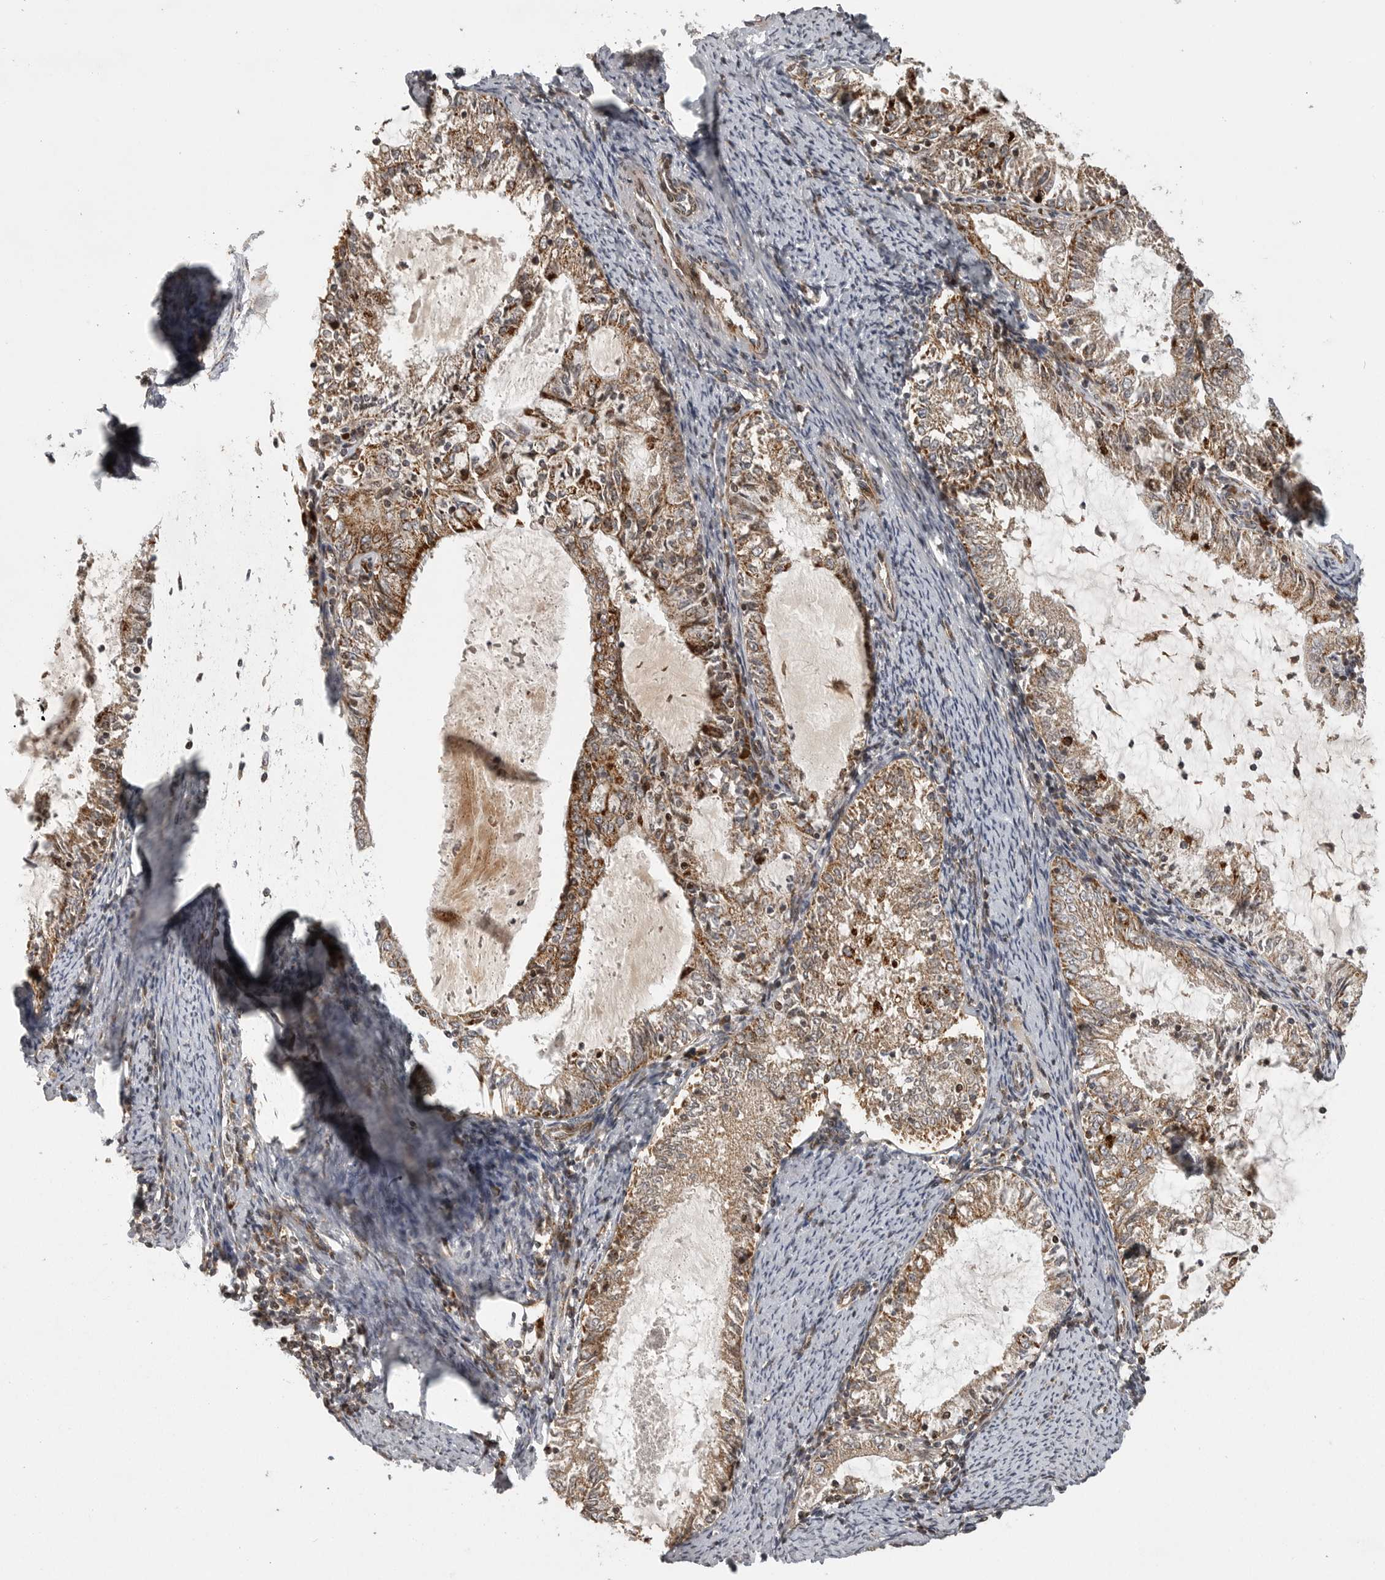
{"staining": {"intensity": "moderate", "quantity": ">75%", "location": "cytoplasmic/membranous"}, "tissue": "endometrial cancer", "cell_type": "Tumor cells", "image_type": "cancer", "snomed": [{"axis": "morphology", "description": "Adenocarcinoma, NOS"}, {"axis": "topography", "description": "Endometrium"}], "caption": "IHC histopathology image of neoplastic tissue: human endometrial cancer (adenocarcinoma) stained using IHC reveals medium levels of moderate protein expression localized specifically in the cytoplasmic/membranous of tumor cells, appearing as a cytoplasmic/membranous brown color.", "gene": "NARS2", "patient": {"sex": "female", "age": 57}}